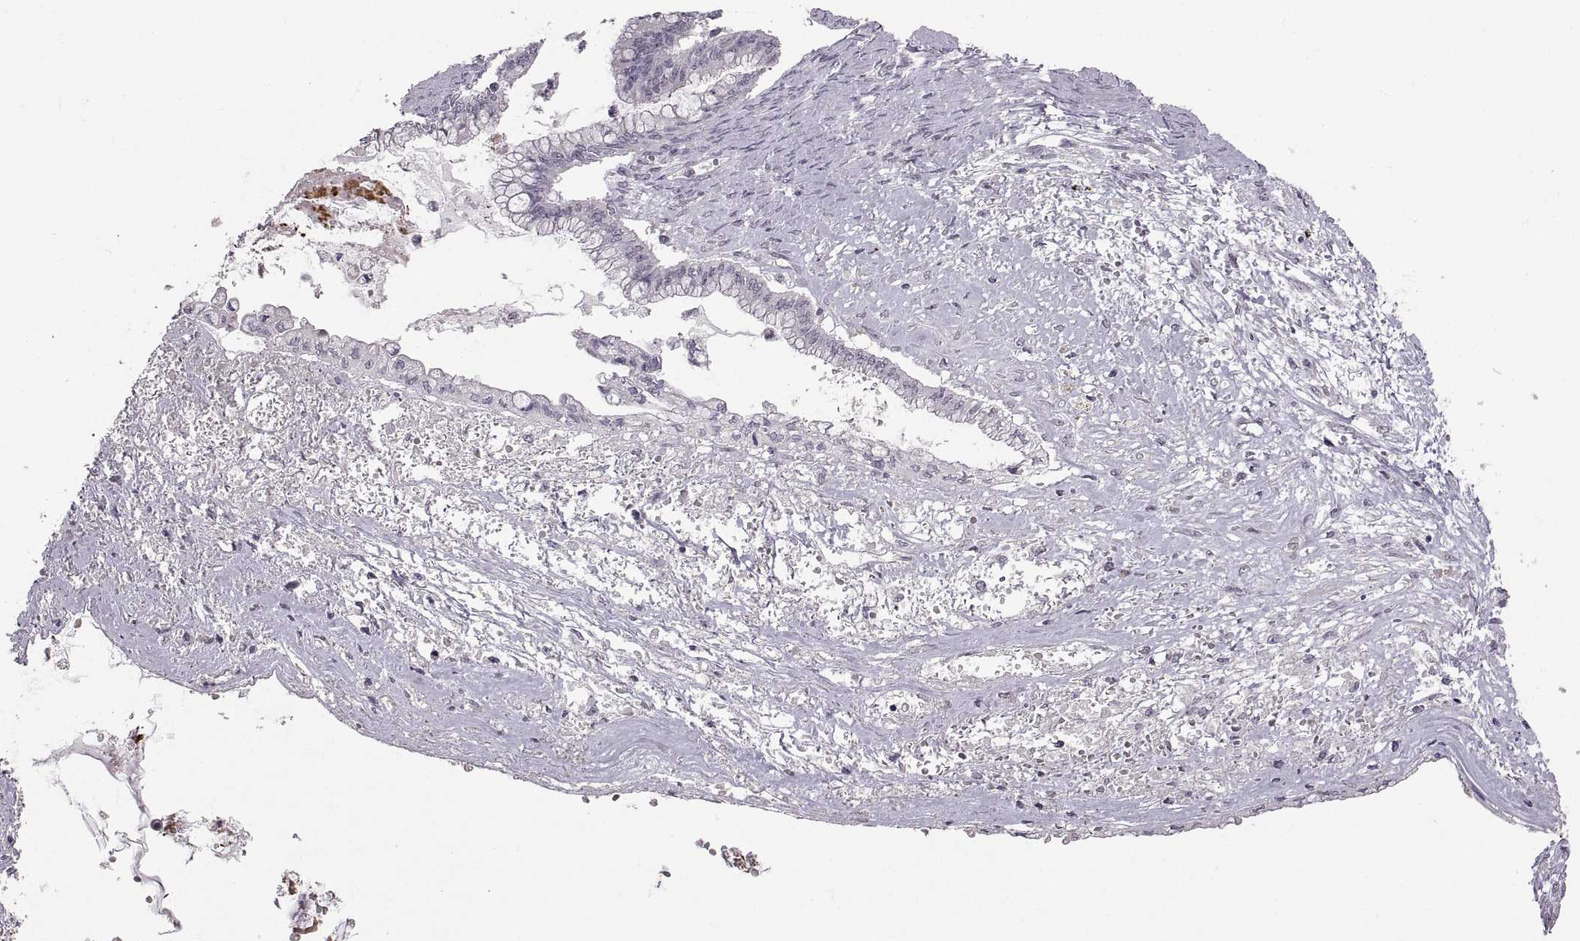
{"staining": {"intensity": "negative", "quantity": "none", "location": "none"}, "tissue": "ovarian cancer", "cell_type": "Tumor cells", "image_type": "cancer", "snomed": [{"axis": "morphology", "description": "Cystadenocarcinoma, mucinous, NOS"}, {"axis": "topography", "description": "Ovary"}], "caption": "An image of ovarian mucinous cystadenocarcinoma stained for a protein displays no brown staining in tumor cells.", "gene": "NEK2", "patient": {"sex": "female", "age": 67}}